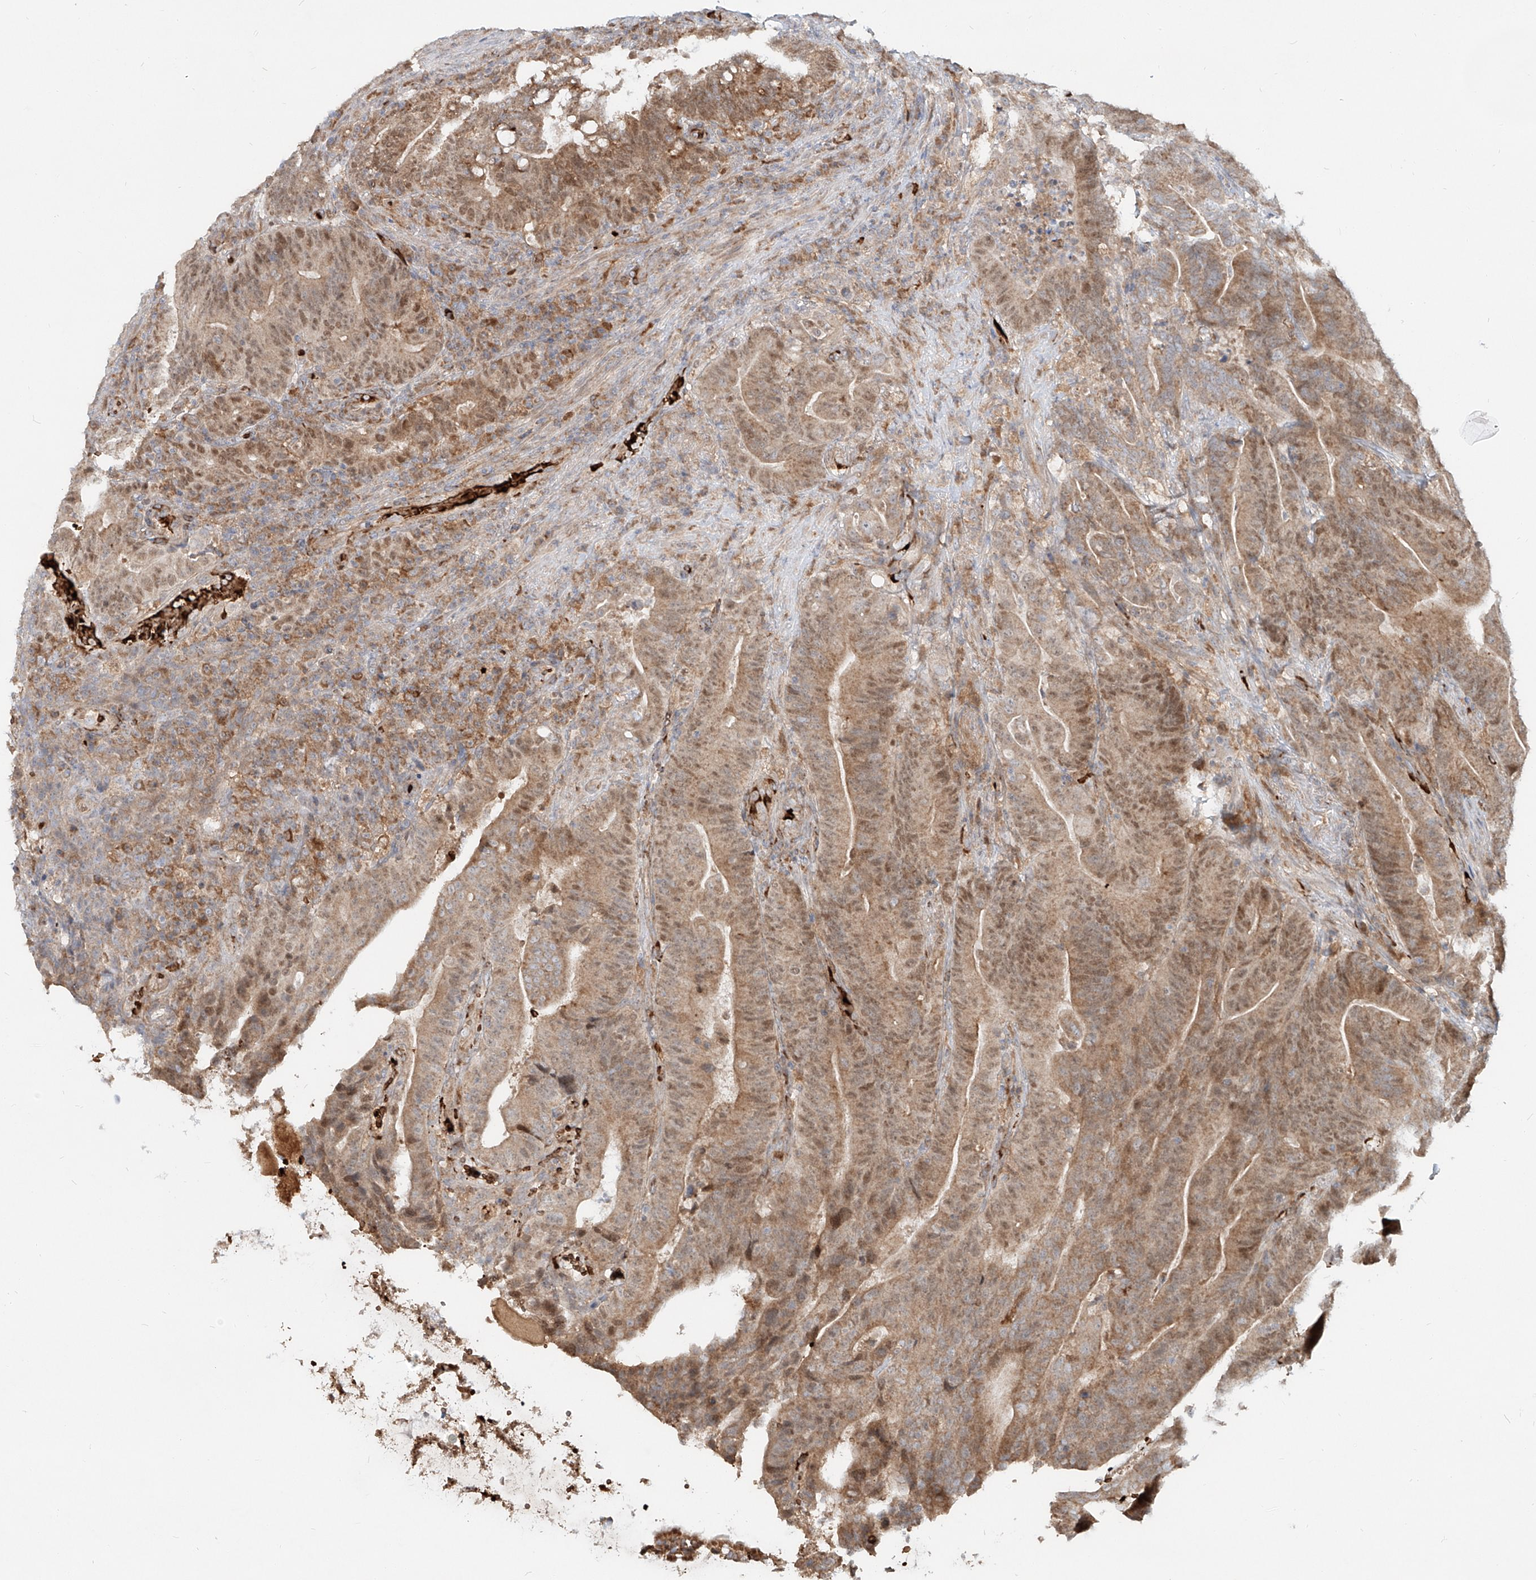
{"staining": {"intensity": "moderate", "quantity": ">75%", "location": "cytoplasmic/membranous,nuclear"}, "tissue": "colorectal cancer", "cell_type": "Tumor cells", "image_type": "cancer", "snomed": [{"axis": "morphology", "description": "Adenocarcinoma, NOS"}, {"axis": "topography", "description": "Colon"}], "caption": "Immunohistochemical staining of human colorectal cancer (adenocarcinoma) displays medium levels of moderate cytoplasmic/membranous and nuclear expression in approximately >75% of tumor cells.", "gene": "FGD2", "patient": {"sex": "female", "age": 66}}